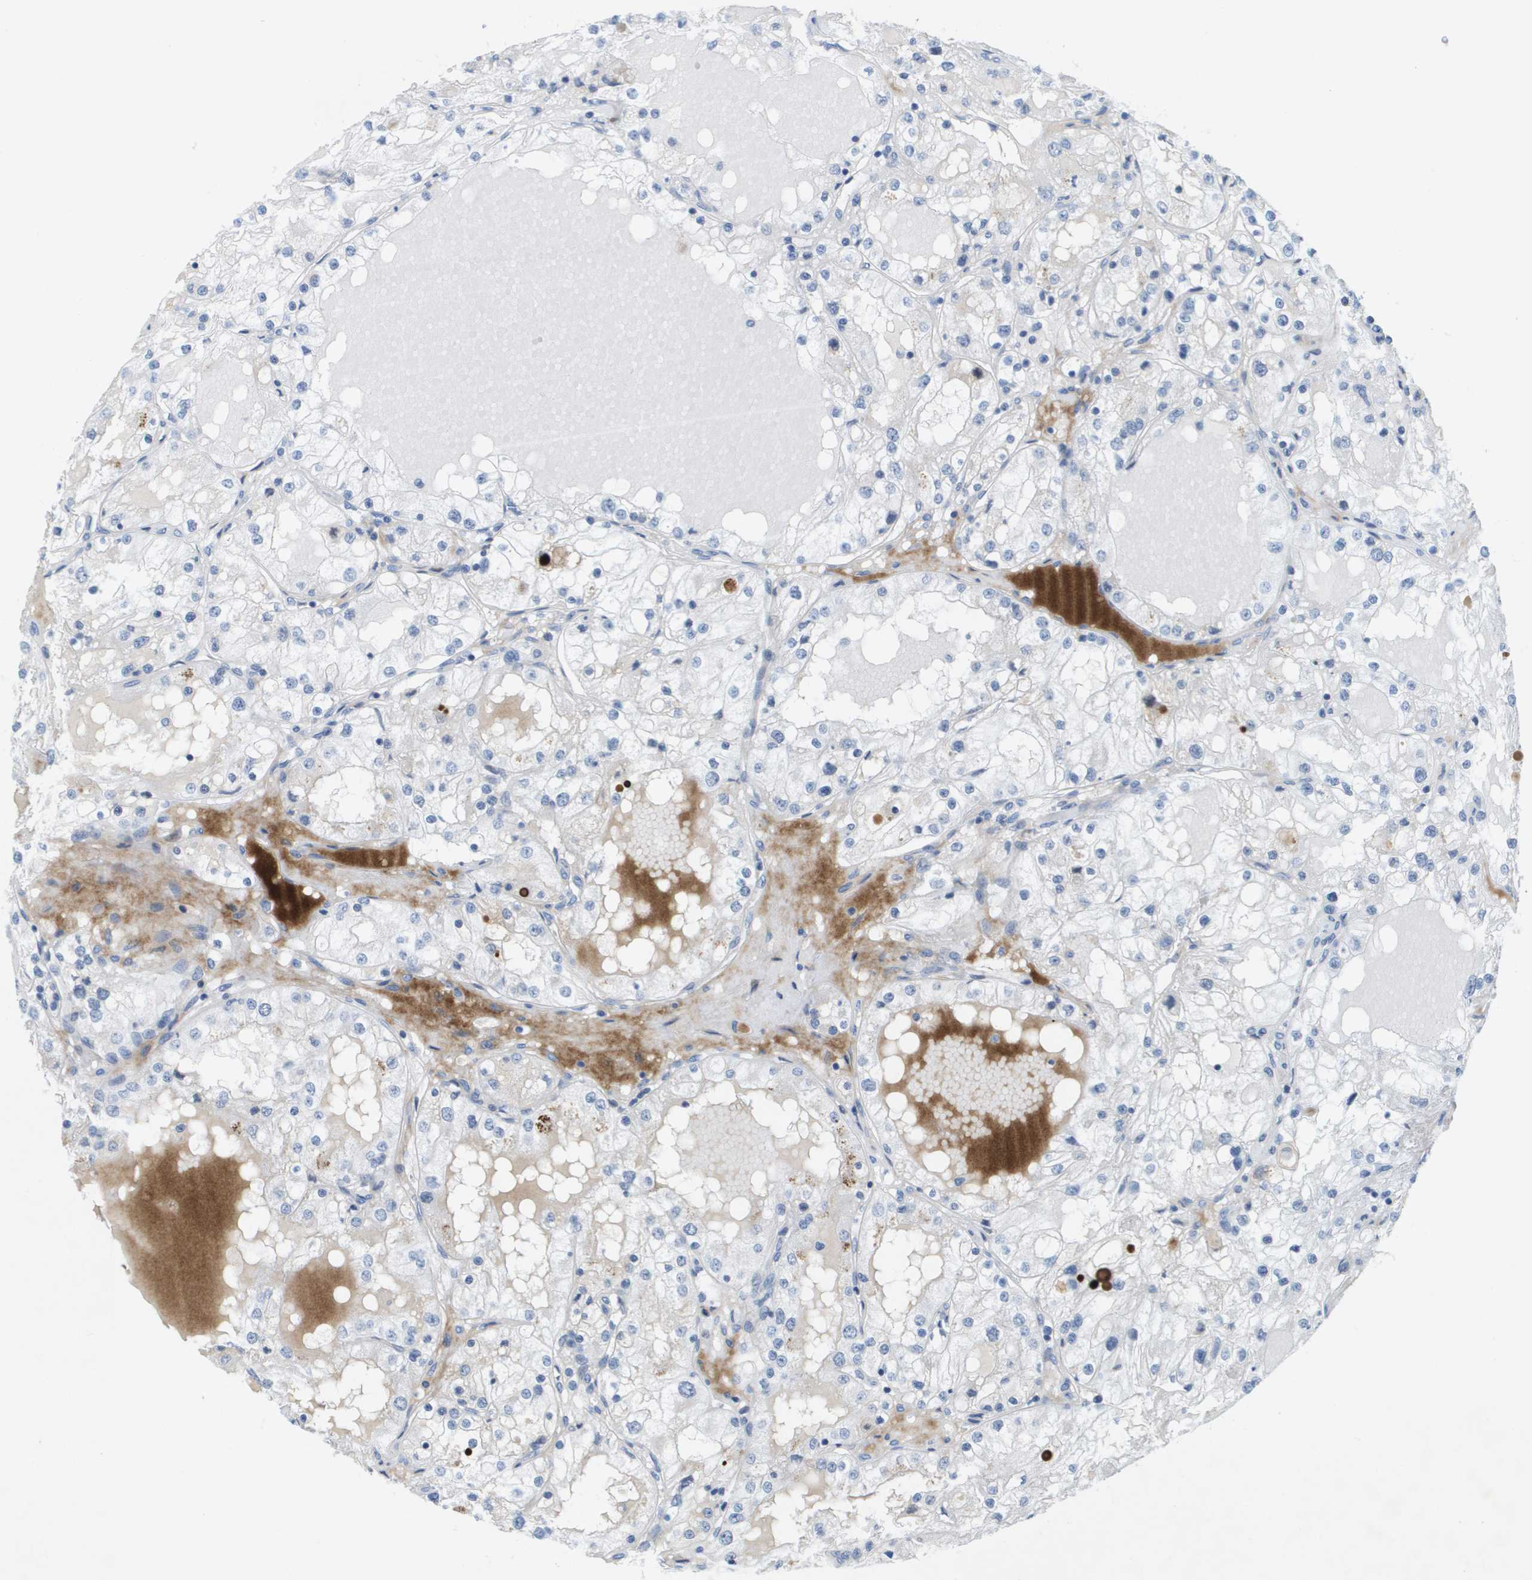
{"staining": {"intensity": "negative", "quantity": "none", "location": "none"}, "tissue": "renal cancer", "cell_type": "Tumor cells", "image_type": "cancer", "snomed": [{"axis": "morphology", "description": "Adenocarcinoma, NOS"}, {"axis": "topography", "description": "Kidney"}], "caption": "The immunohistochemistry image has no significant expression in tumor cells of renal adenocarcinoma tissue.", "gene": "TP53RK", "patient": {"sex": "male", "age": 68}}